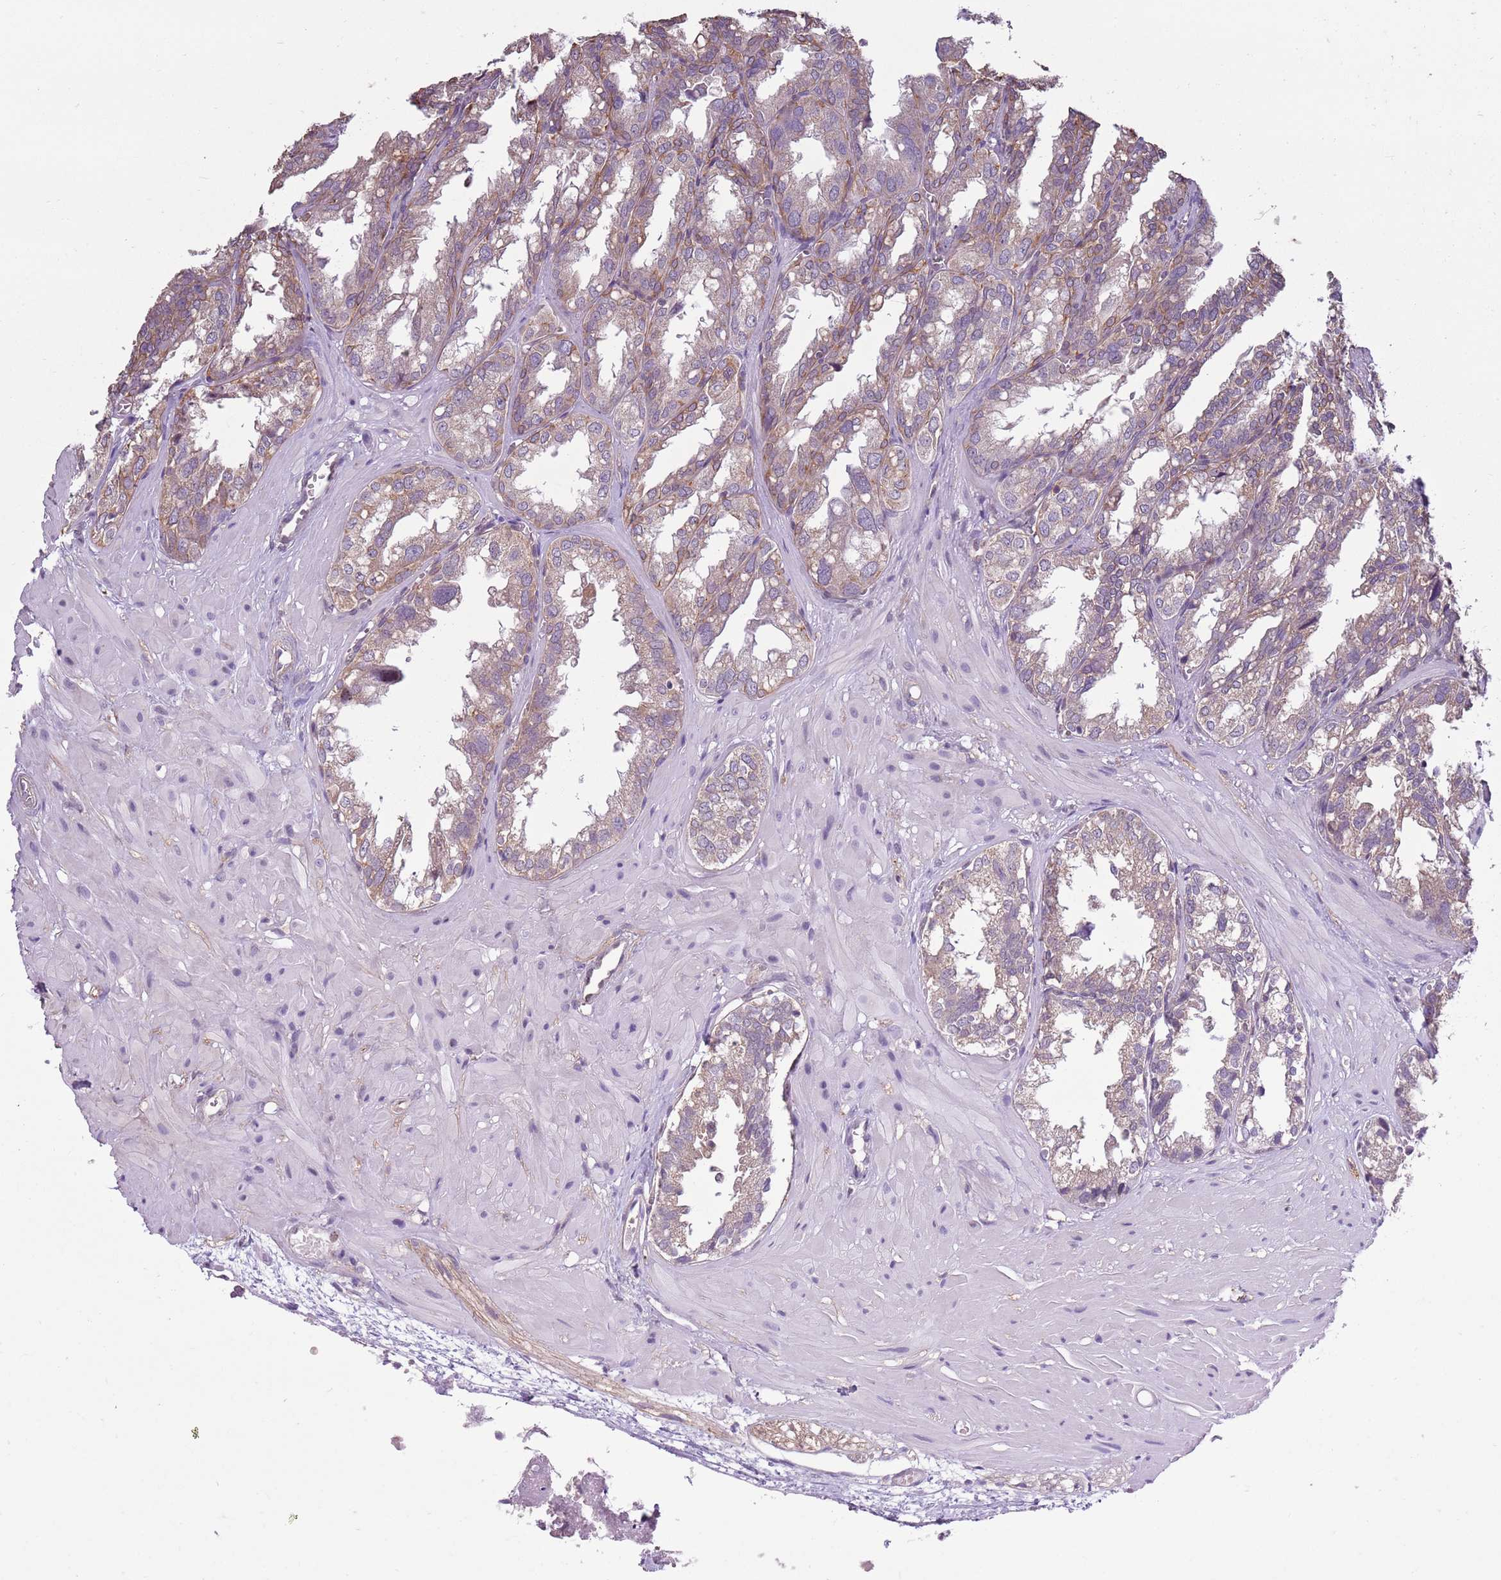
{"staining": {"intensity": "weak", "quantity": ">75%", "location": "cytoplasmic/membranous"}, "tissue": "seminal vesicle", "cell_type": "Glandular cells", "image_type": "normal", "snomed": [{"axis": "morphology", "description": "Normal tissue, NOS"}, {"axis": "topography", "description": "Prostate"}, {"axis": "topography", "description": "Seminal veicle"}], "caption": "Immunohistochemistry (IHC) image of normal human seminal vesicle stained for a protein (brown), which shows low levels of weak cytoplasmic/membranous staining in about >75% of glandular cells.", "gene": "CAPN9", "patient": {"sex": "male", "age": 51}}